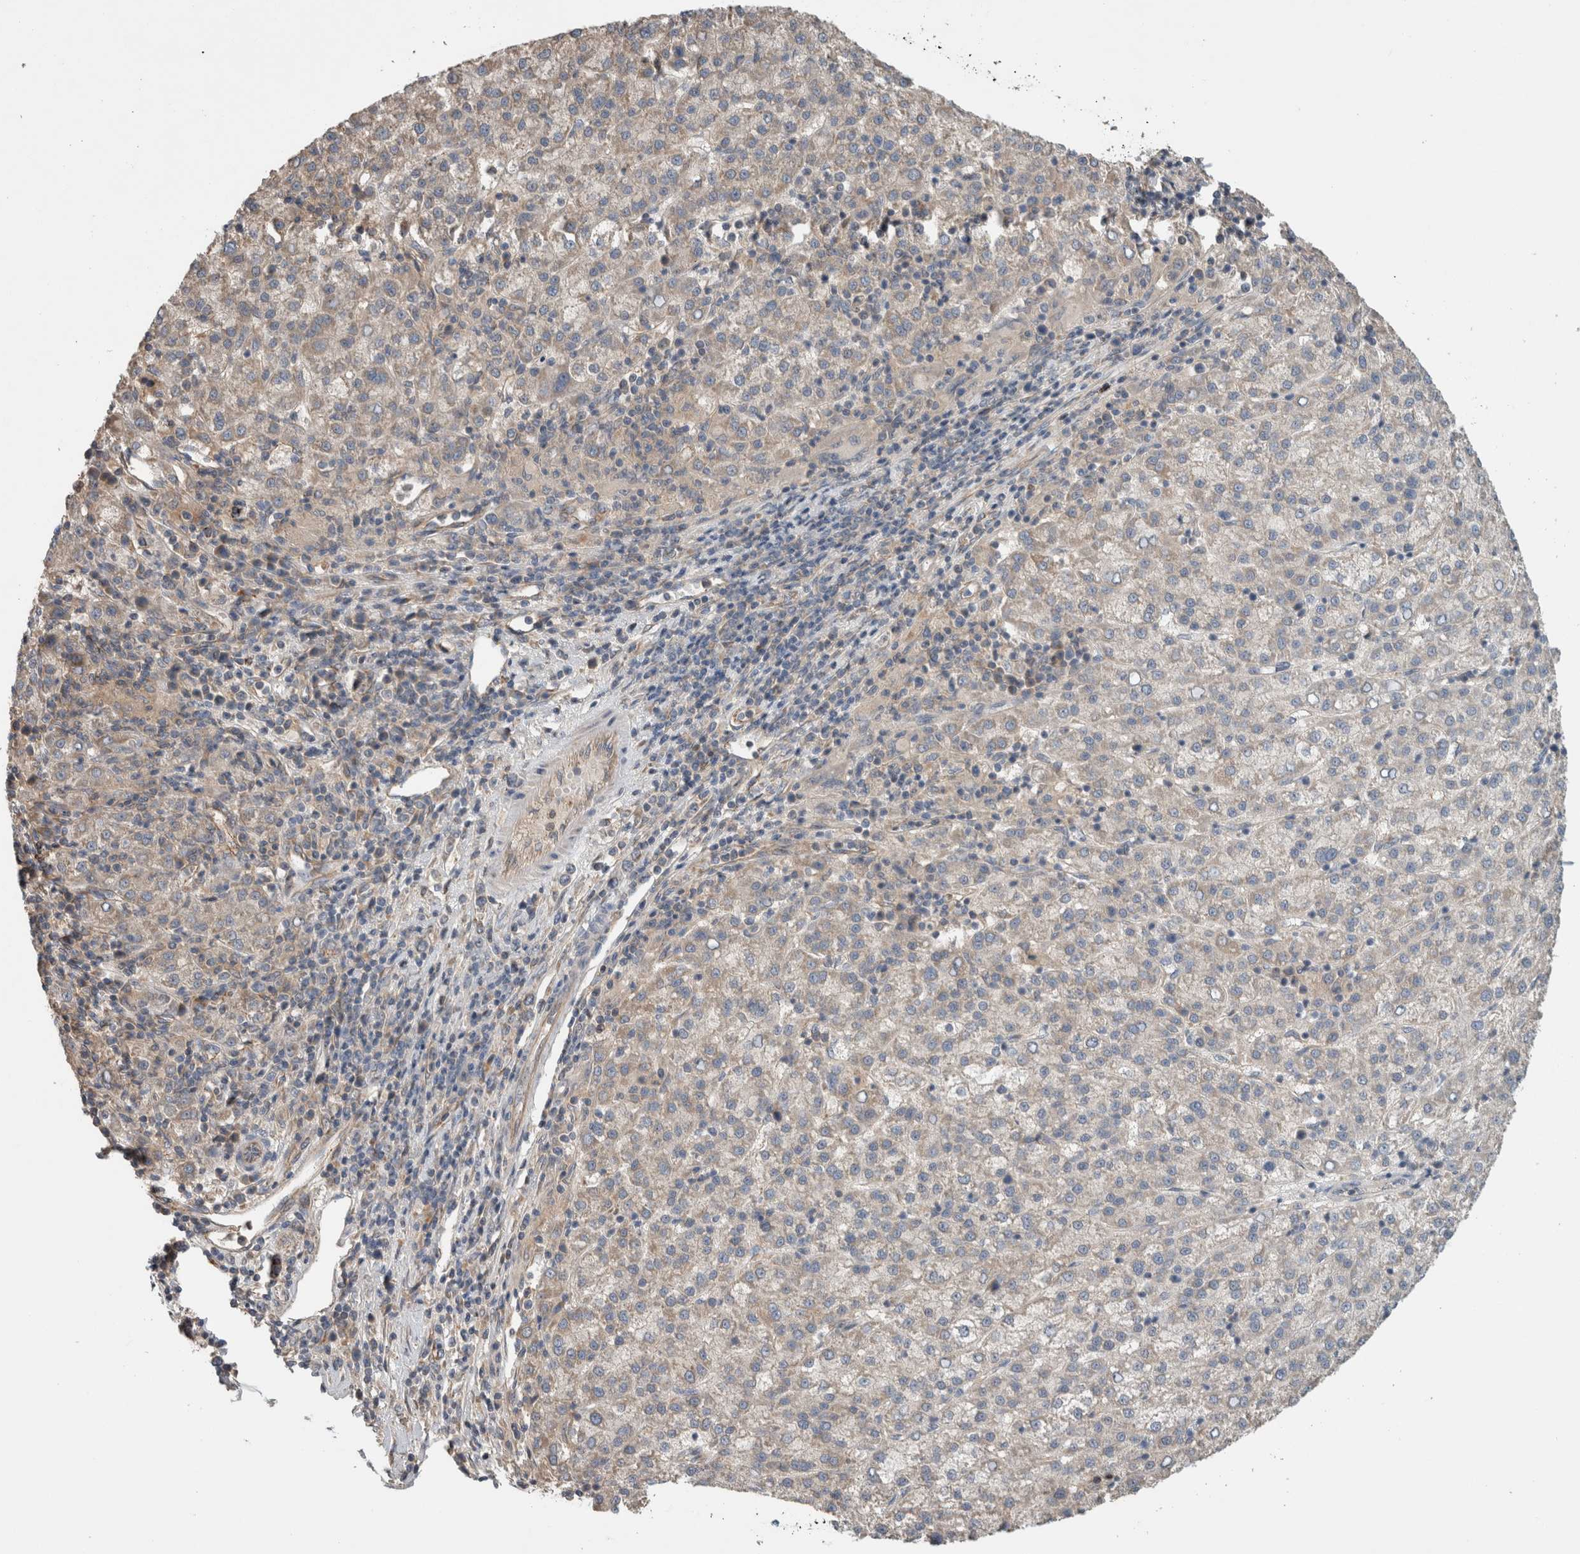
{"staining": {"intensity": "negative", "quantity": "none", "location": "none"}, "tissue": "liver cancer", "cell_type": "Tumor cells", "image_type": "cancer", "snomed": [{"axis": "morphology", "description": "Carcinoma, Hepatocellular, NOS"}, {"axis": "topography", "description": "Liver"}], "caption": "Tumor cells are negative for brown protein staining in liver hepatocellular carcinoma.", "gene": "TARBP1", "patient": {"sex": "female", "age": 58}}